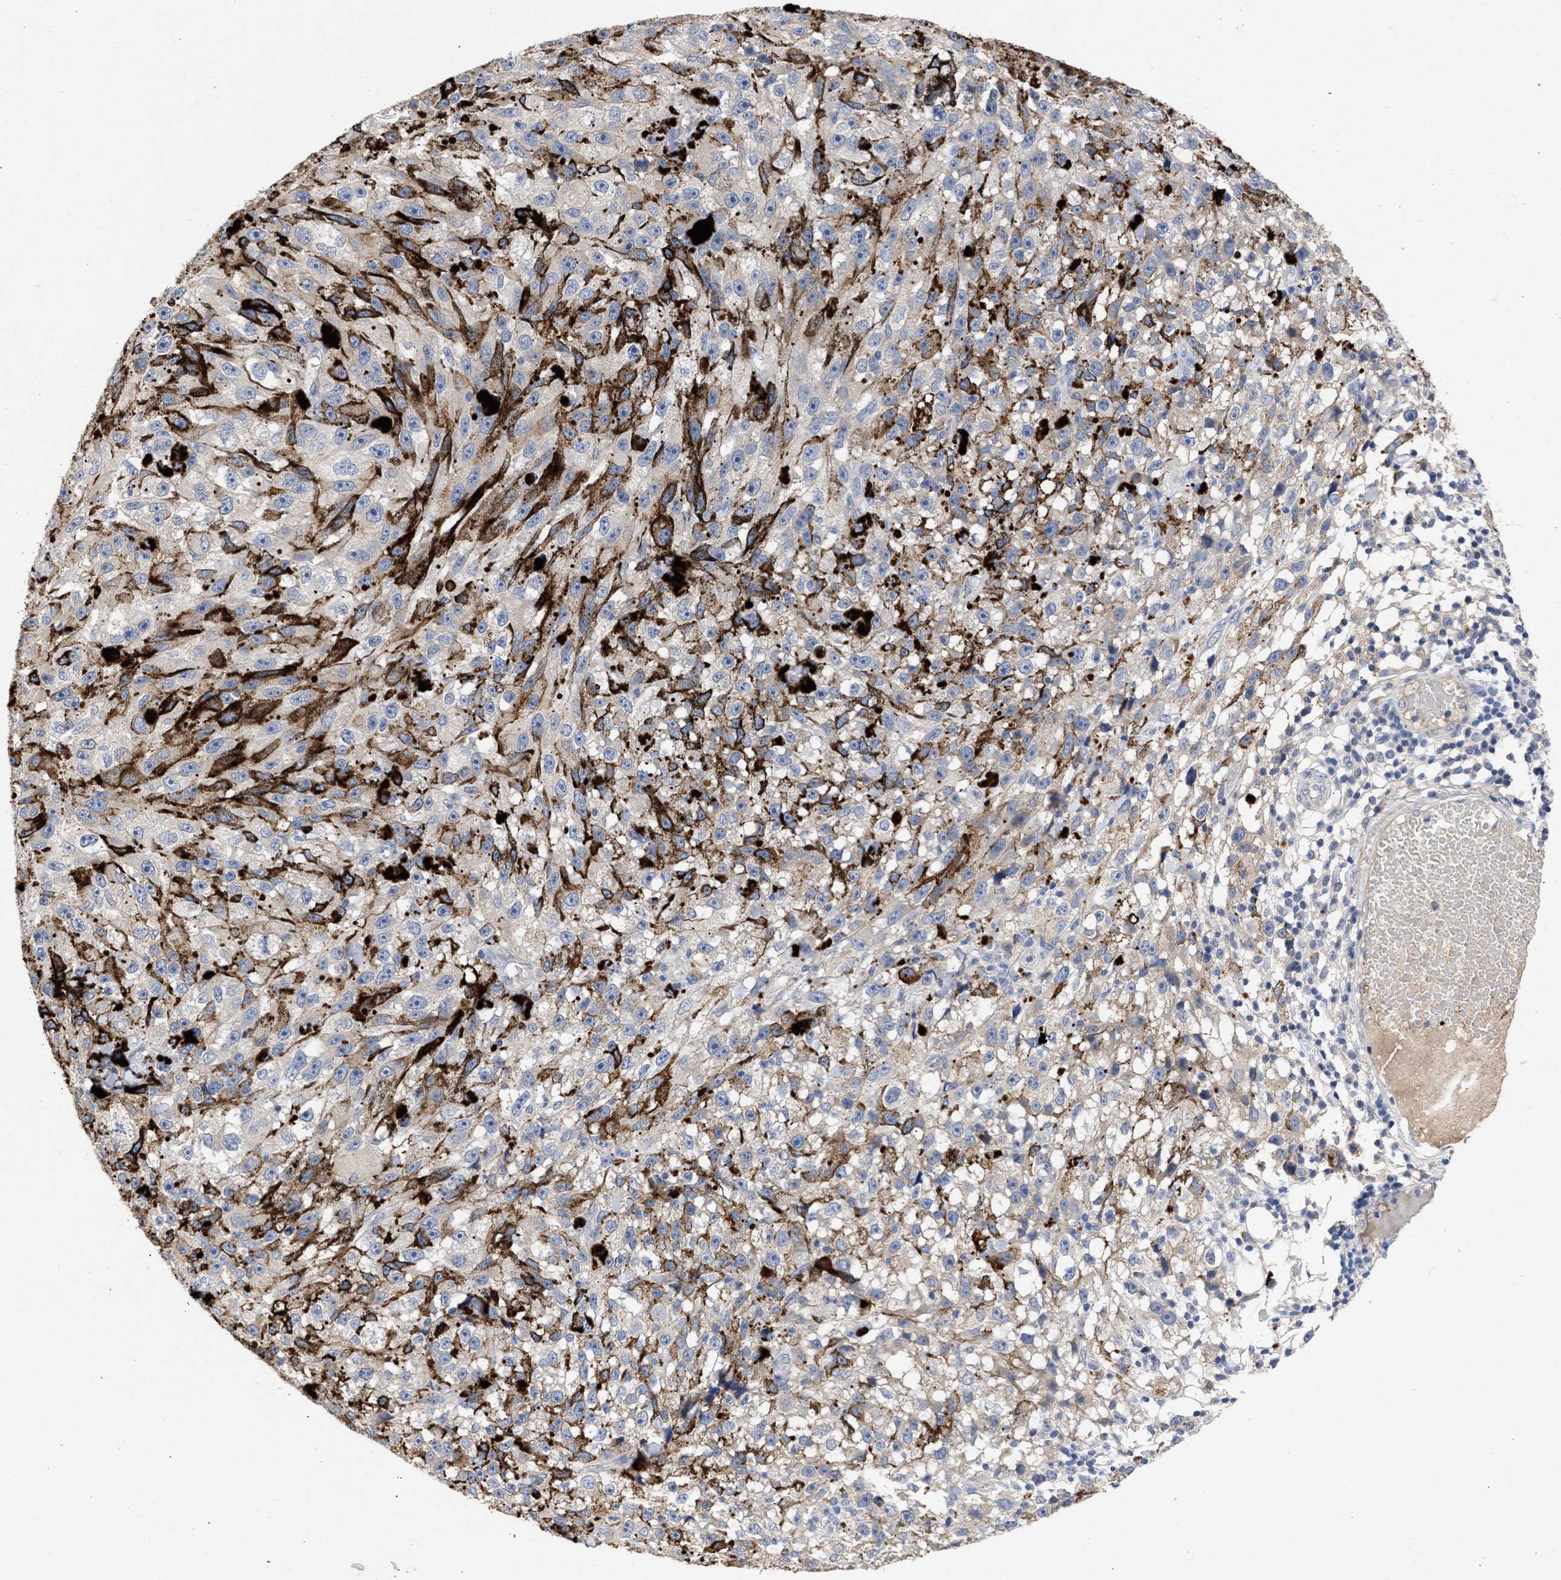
{"staining": {"intensity": "negative", "quantity": "none", "location": "none"}, "tissue": "melanoma", "cell_type": "Tumor cells", "image_type": "cancer", "snomed": [{"axis": "morphology", "description": "Malignant melanoma, NOS"}, {"axis": "topography", "description": "Skin"}], "caption": "Tumor cells are negative for protein expression in human malignant melanoma.", "gene": "ARHGEF4", "patient": {"sex": "female", "age": 104}}